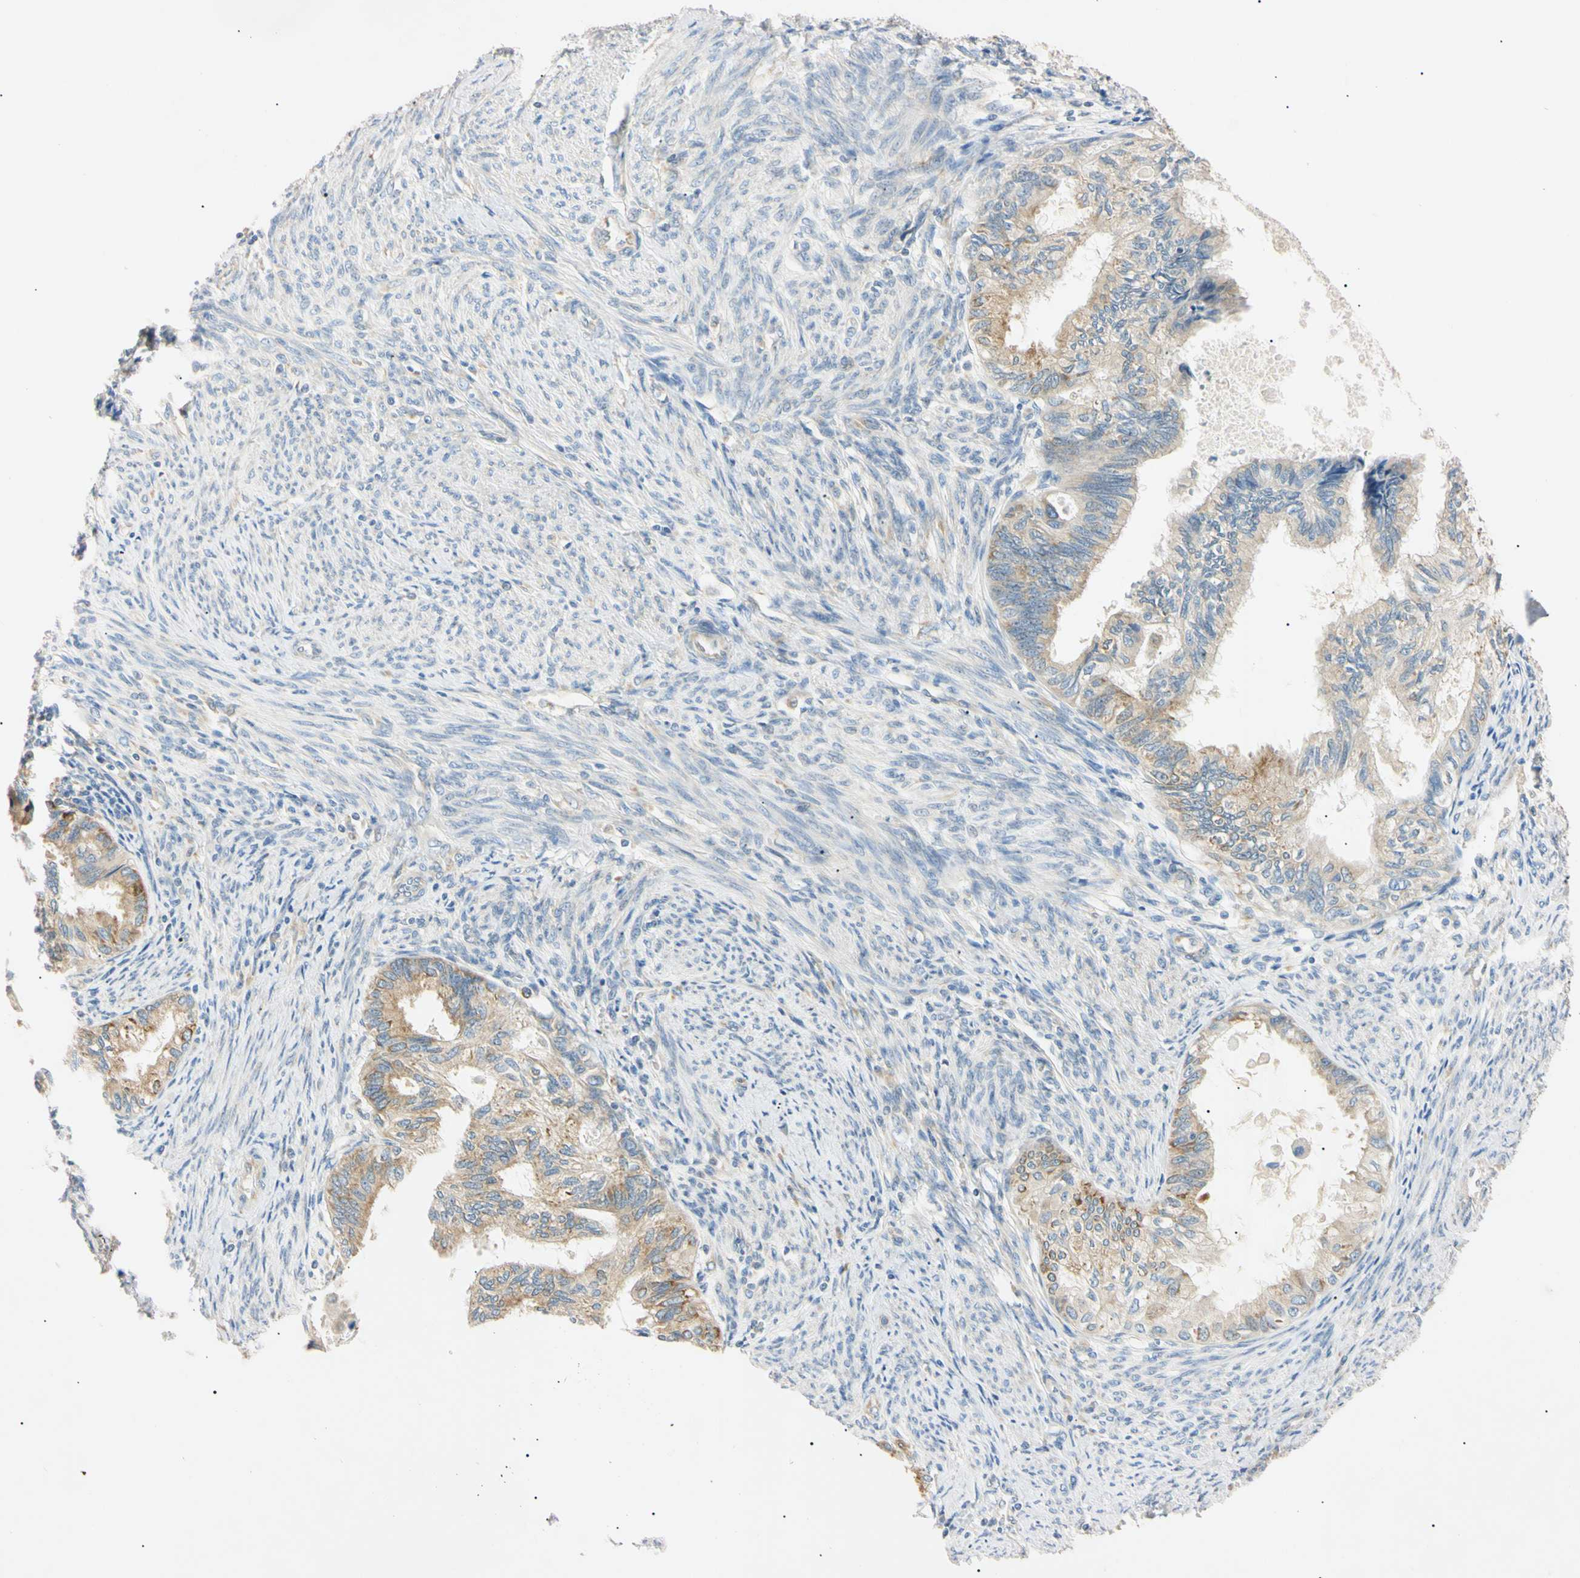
{"staining": {"intensity": "moderate", "quantity": "25%-75%", "location": "cytoplasmic/membranous"}, "tissue": "cervical cancer", "cell_type": "Tumor cells", "image_type": "cancer", "snomed": [{"axis": "morphology", "description": "Normal tissue, NOS"}, {"axis": "morphology", "description": "Adenocarcinoma, NOS"}, {"axis": "topography", "description": "Cervix"}, {"axis": "topography", "description": "Endometrium"}], "caption": "Immunohistochemistry (DAB (3,3'-diaminobenzidine)) staining of adenocarcinoma (cervical) demonstrates moderate cytoplasmic/membranous protein staining in approximately 25%-75% of tumor cells.", "gene": "DNAJB12", "patient": {"sex": "female", "age": 86}}